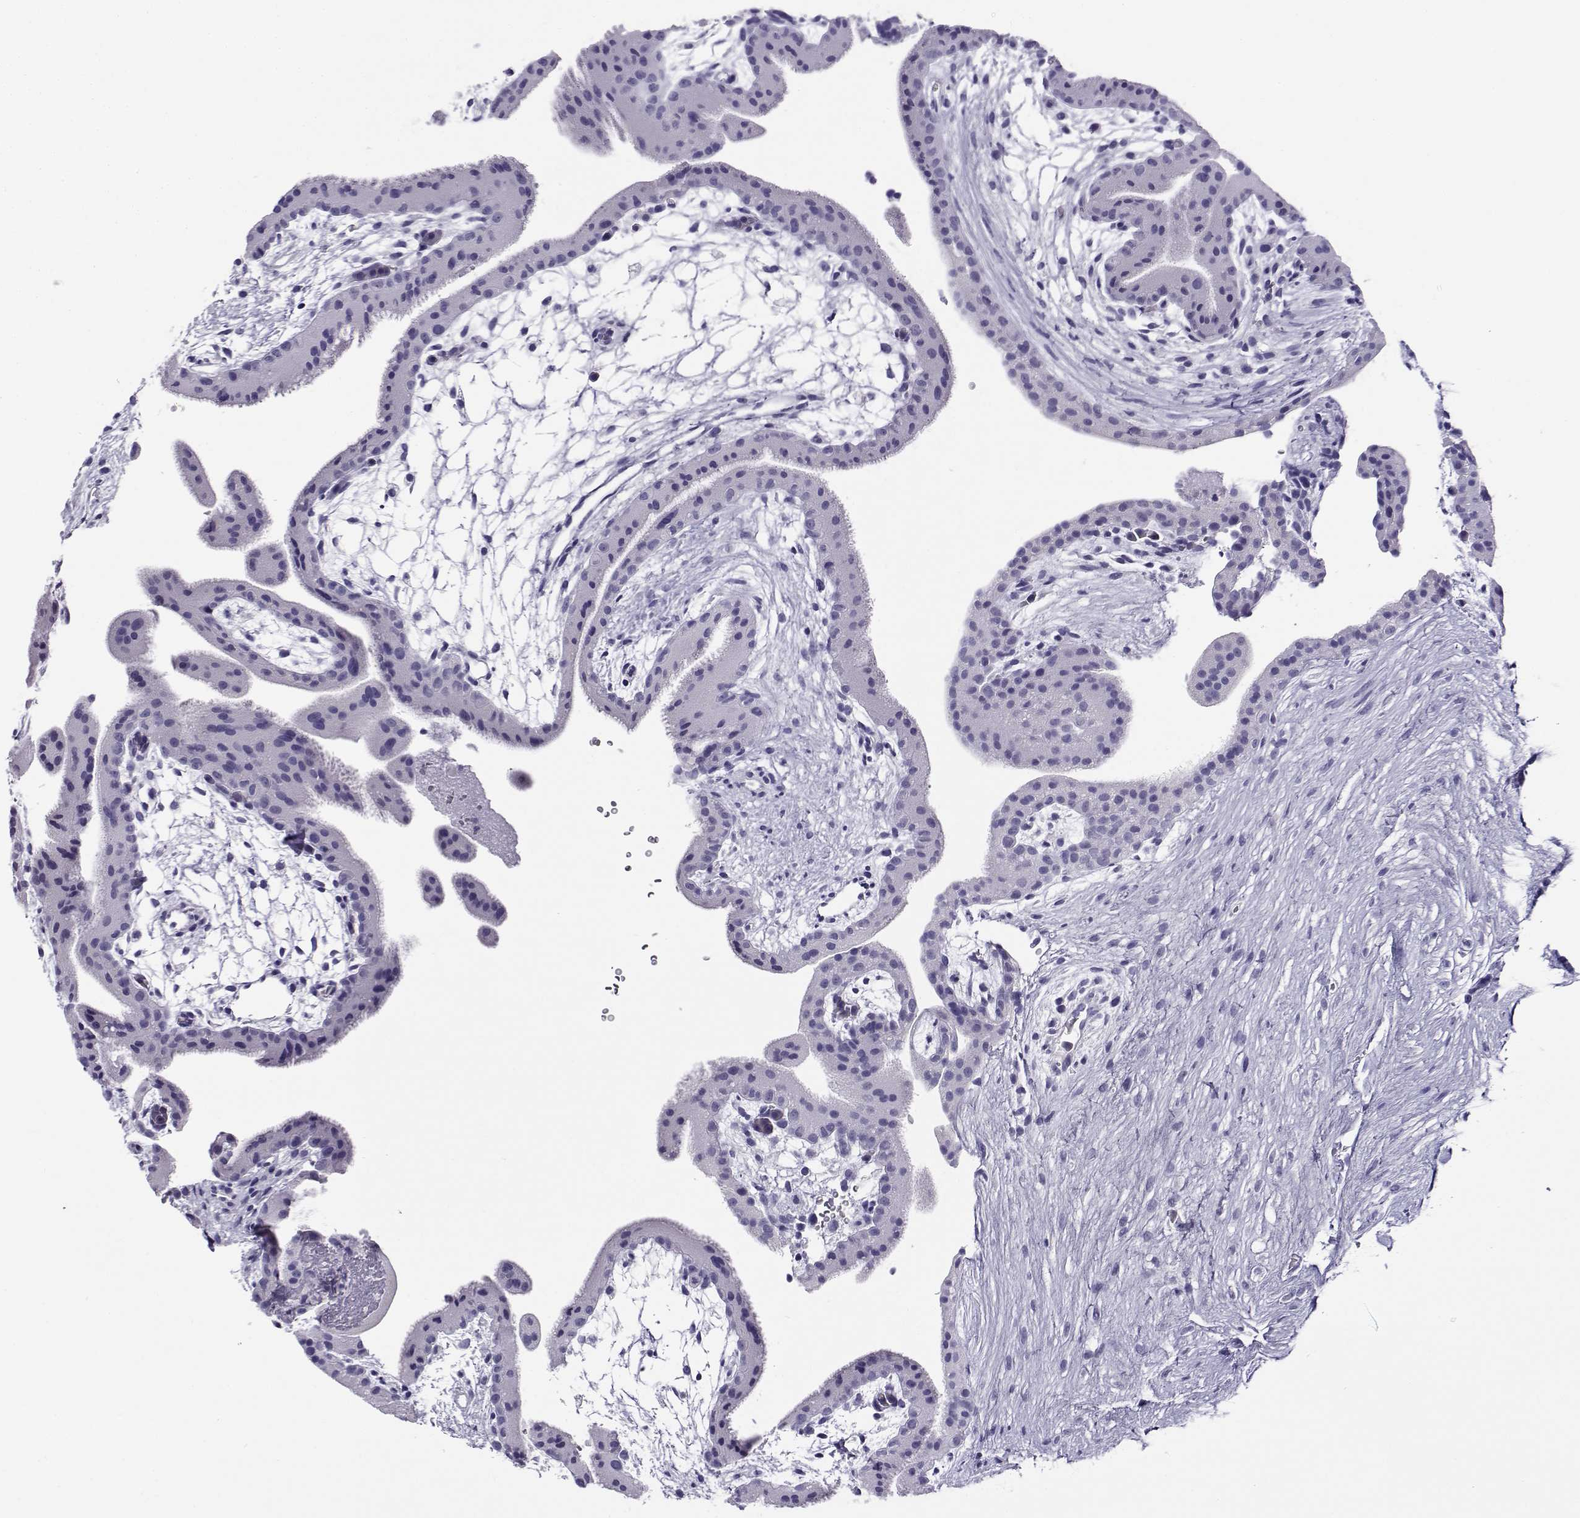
{"staining": {"intensity": "negative", "quantity": "none", "location": "none"}, "tissue": "placenta", "cell_type": "Decidual cells", "image_type": "normal", "snomed": [{"axis": "morphology", "description": "Normal tissue, NOS"}, {"axis": "topography", "description": "Placenta"}], "caption": "Immunohistochemical staining of benign placenta reveals no significant staining in decidual cells. (Brightfield microscopy of DAB IHC at high magnification).", "gene": "CABS1", "patient": {"sex": "female", "age": 19}}